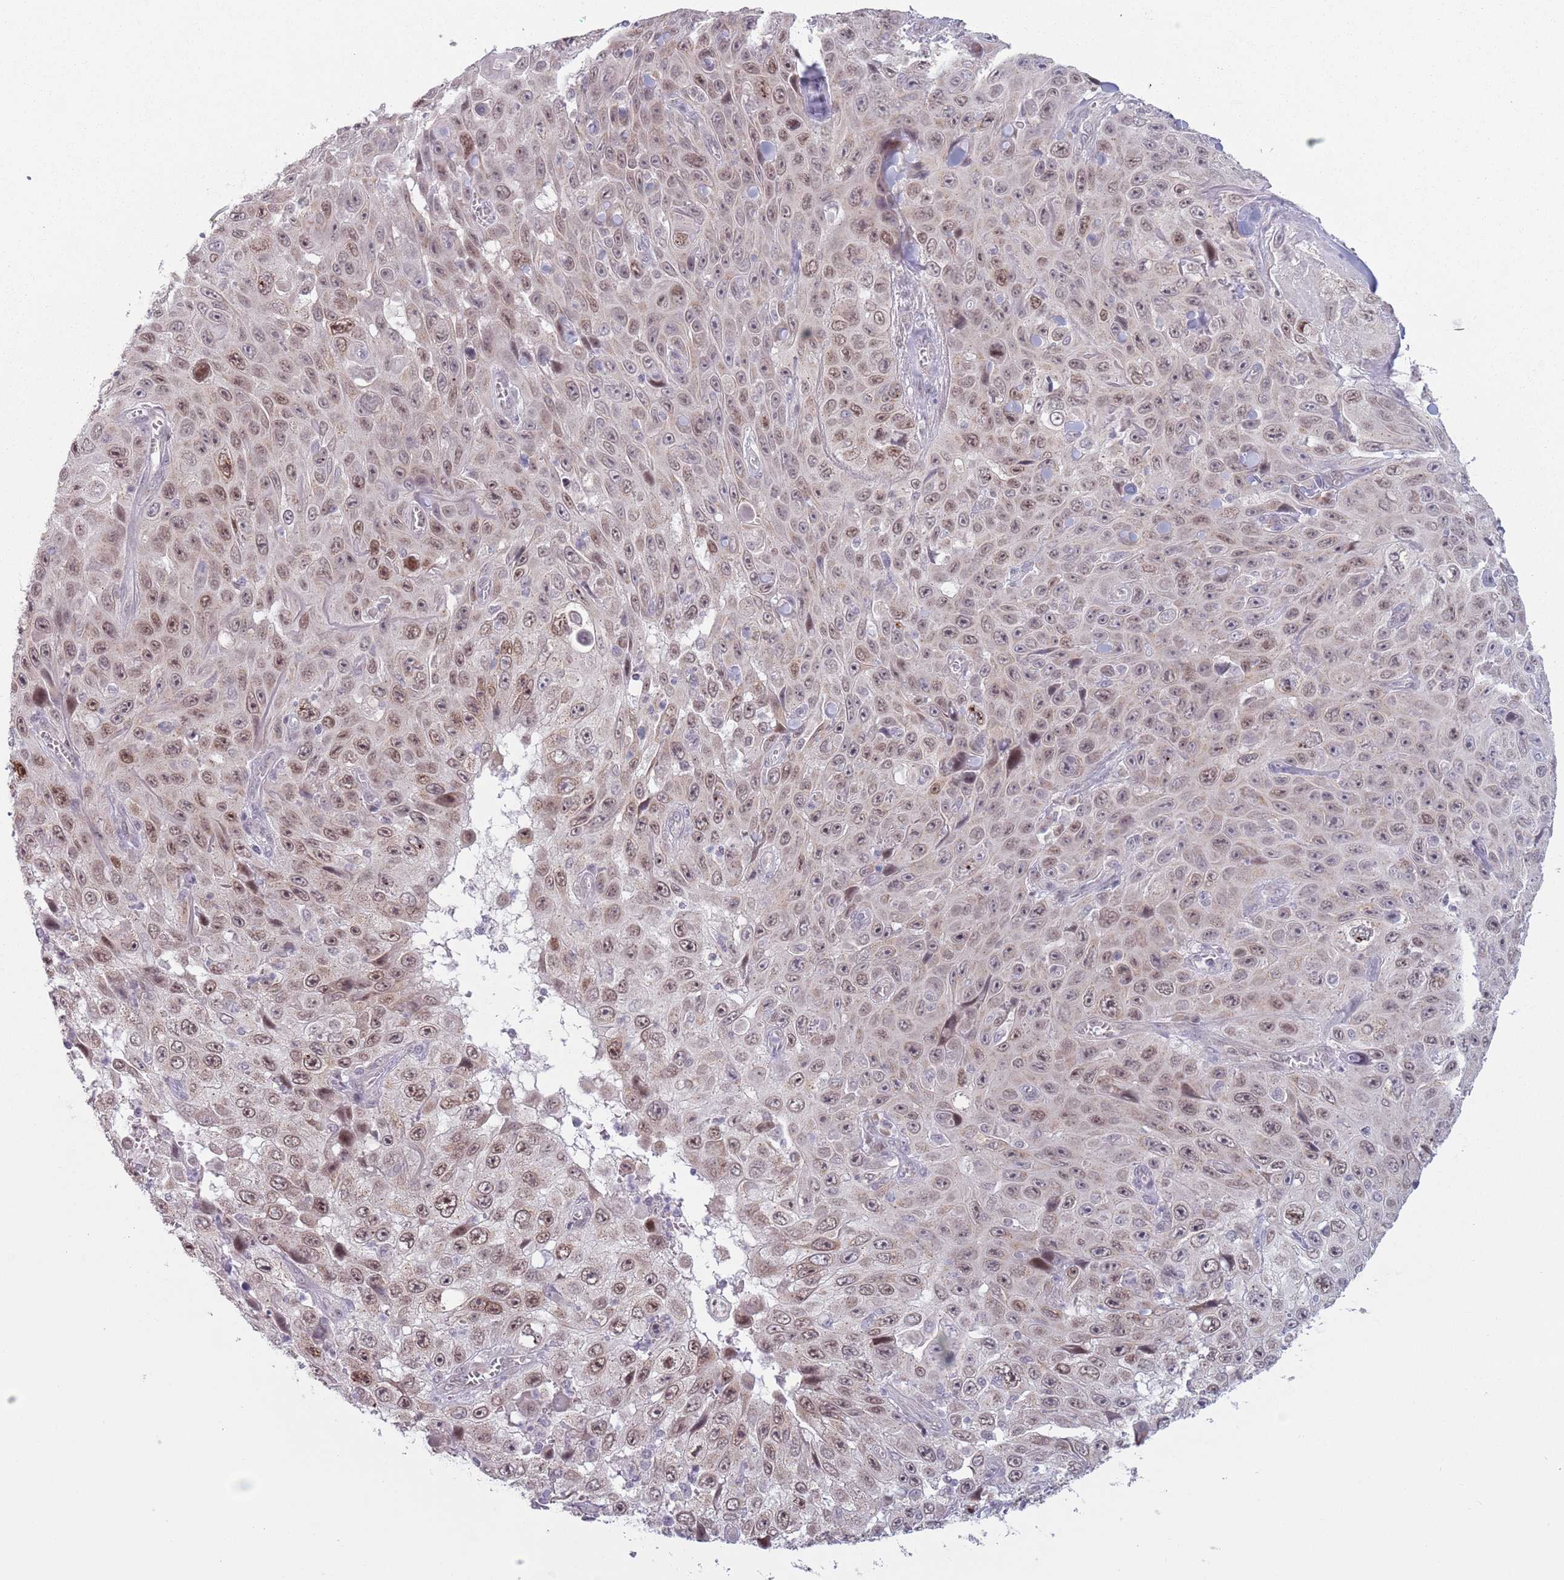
{"staining": {"intensity": "moderate", "quantity": "25%-75%", "location": "nuclear"}, "tissue": "skin cancer", "cell_type": "Tumor cells", "image_type": "cancer", "snomed": [{"axis": "morphology", "description": "Squamous cell carcinoma, NOS"}, {"axis": "topography", "description": "Skin"}], "caption": "A brown stain highlights moderate nuclear staining of a protein in human skin squamous cell carcinoma tumor cells. The staining was performed using DAB (3,3'-diaminobenzidine) to visualize the protein expression in brown, while the nuclei were stained in blue with hematoxylin (Magnification: 20x).", "gene": "MRPL34", "patient": {"sex": "male", "age": 82}}